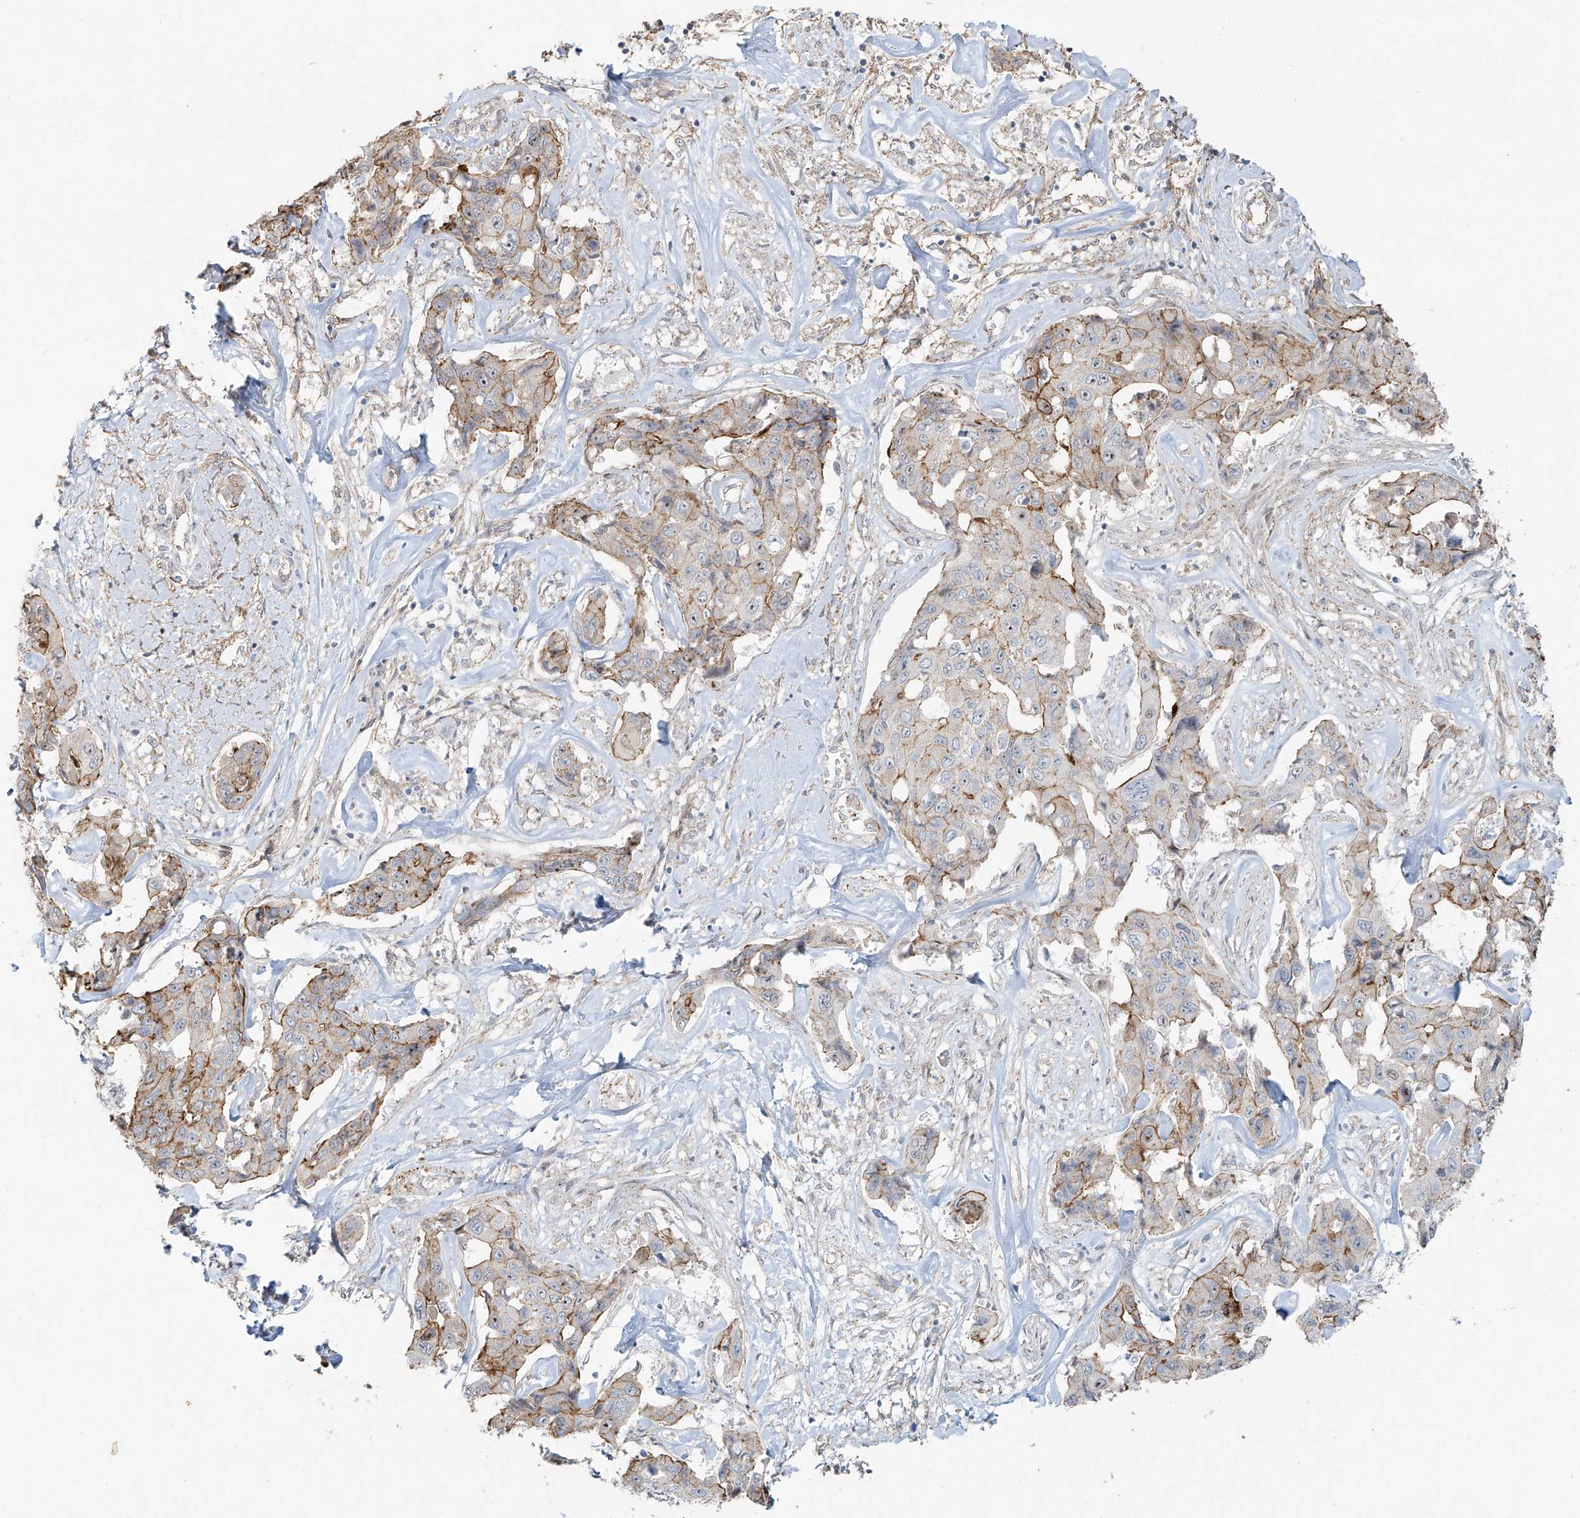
{"staining": {"intensity": "moderate", "quantity": "25%-75%", "location": "cytoplasmic/membranous"}, "tissue": "liver cancer", "cell_type": "Tumor cells", "image_type": "cancer", "snomed": [{"axis": "morphology", "description": "Cholangiocarcinoma"}, {"axis": "topography", "description": "Liver"}], "caption": "Protein positivity by immunohistochemistry (IHC) exhibits moderate cytoplasmic/membranous expression in approximately 25%-75% of tumor cells in liver cancer.", "gene": "TUBE1", "patient": {"sex": "male", "age": 59}}